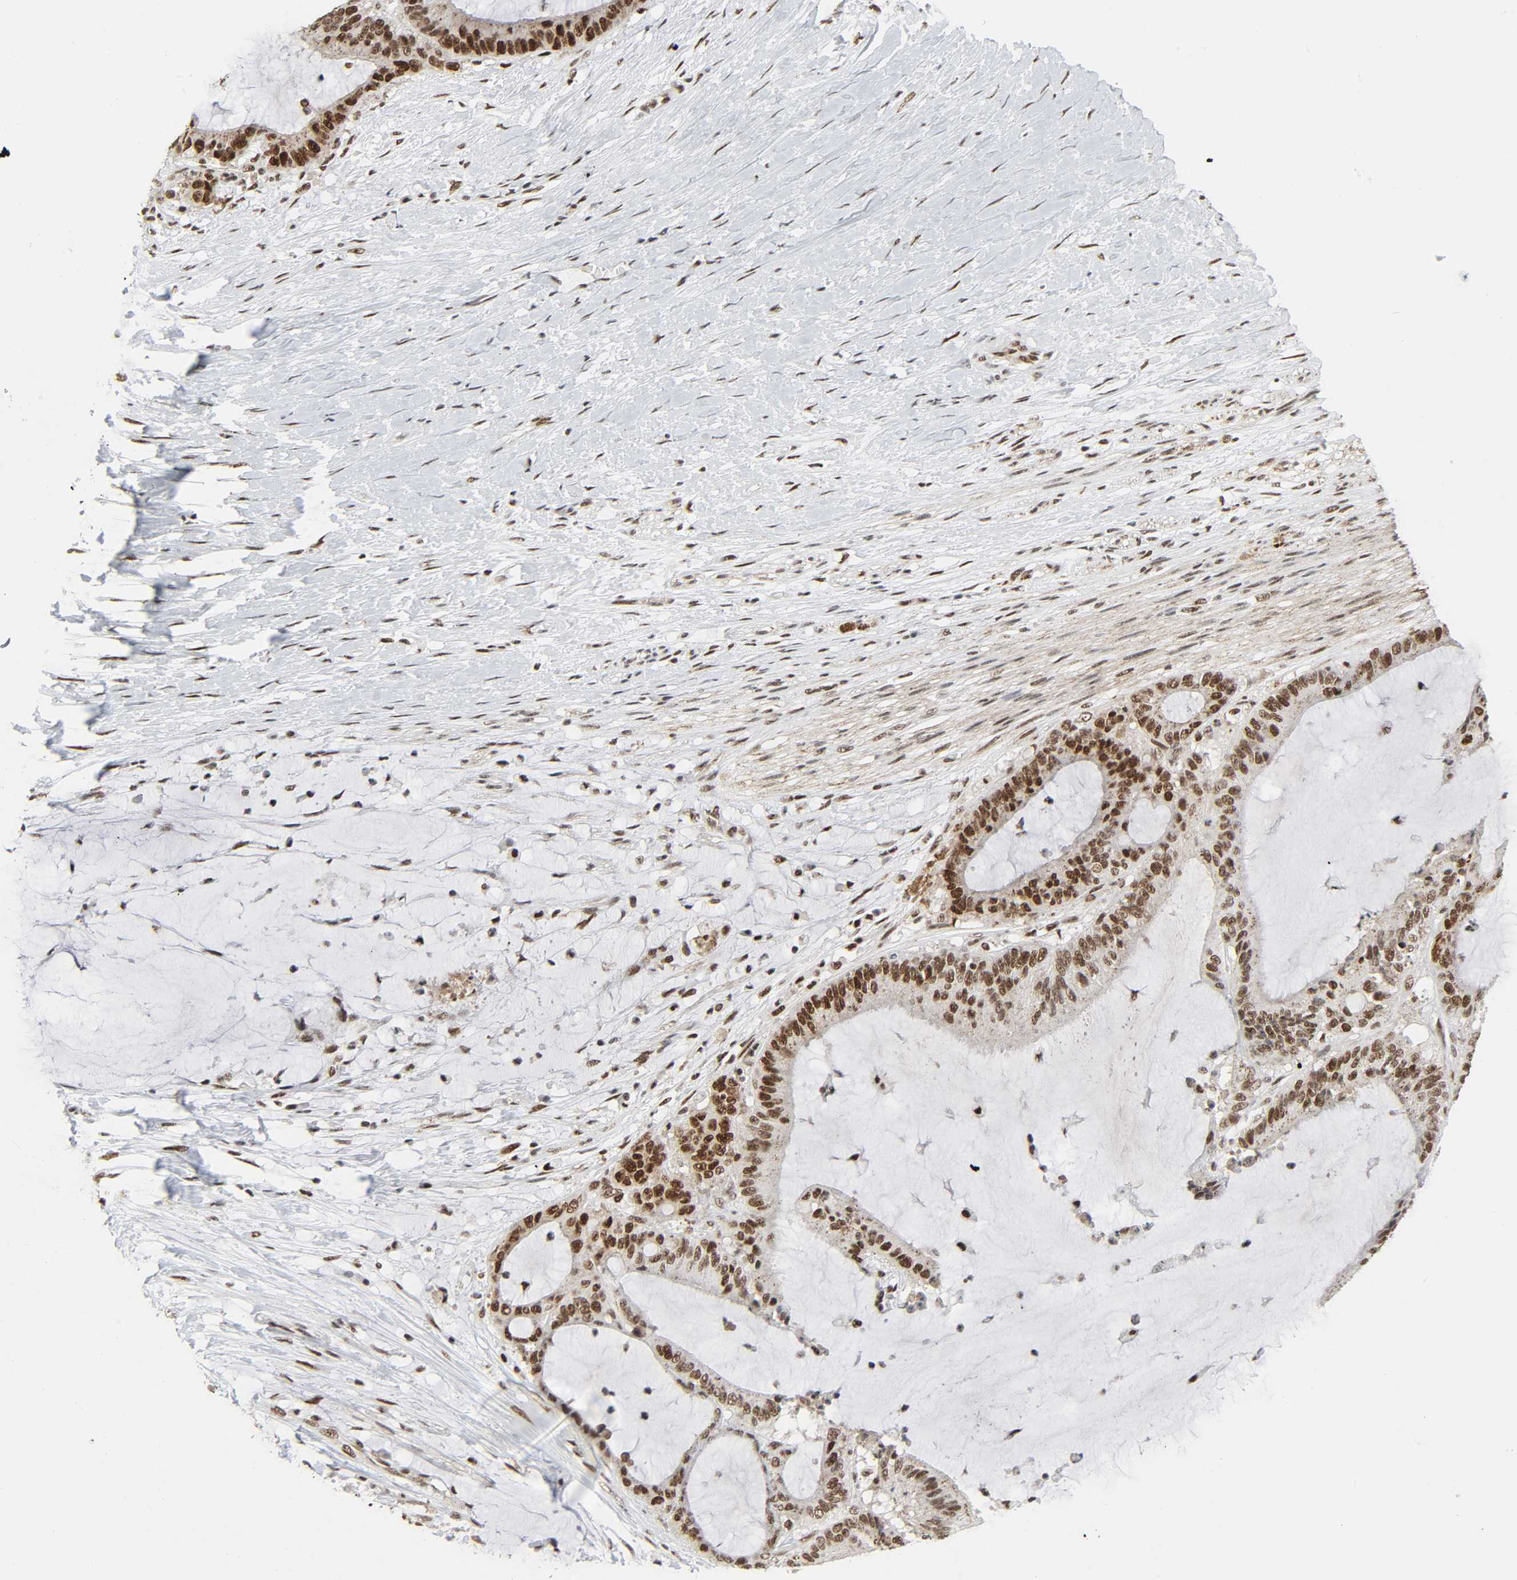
{"staining": {"intensity": "strong", "quantity": ">75%", "location": "nuclear"}, "tissue": "liver cancer", "cell_type": "Tumor cells", "image_type": "cancer", "snomed": [{"axis": "morphology", "description": "Cholangiocarcinoma"}, {"axis": "topography", "description": "Liver"}], "caption": "Brown immunohistochemical staining in liver cholangiocarcinoma shows strong nuclear expression in about >75% of tumor cells. (brown staining indicates protein expression, while blue staining denotes nuclei).", "gene": "CDK7", "patient": {"sex": "female", "age": 73}}